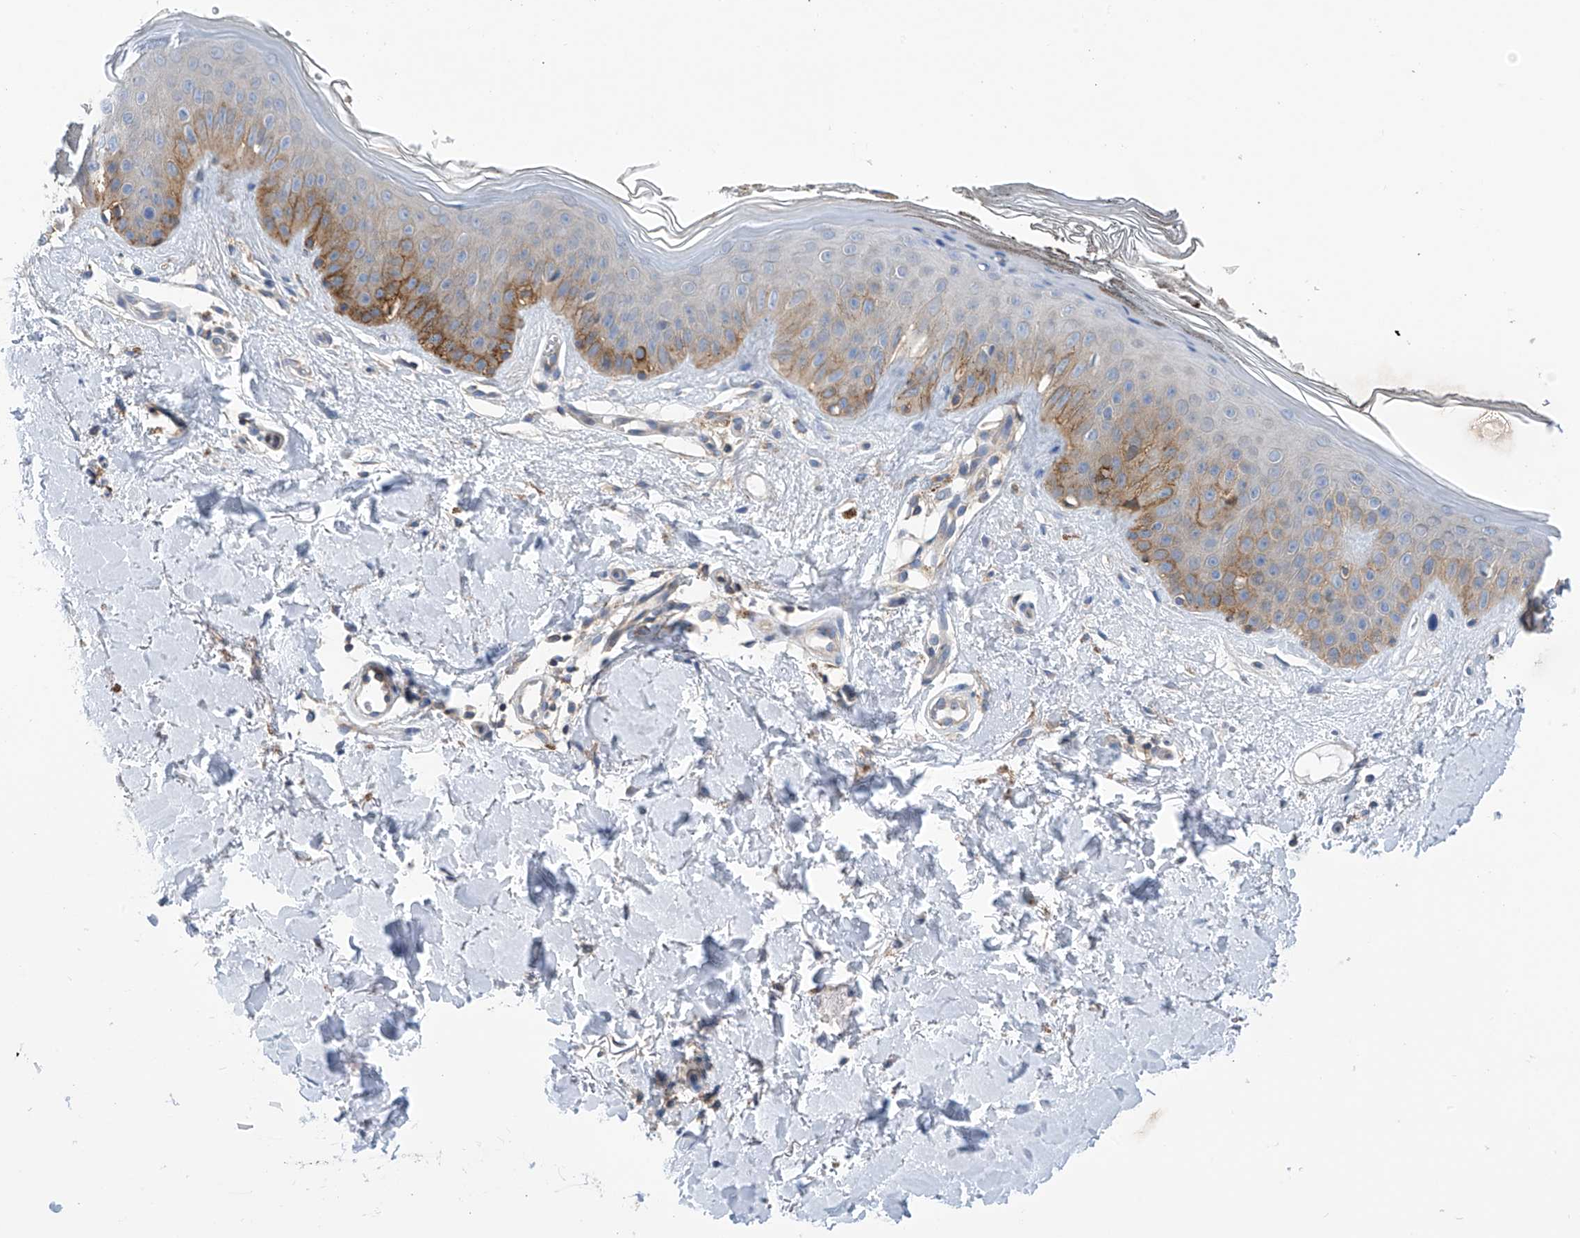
{"staining": {"intensity": "negative", "quantity": "none", "location": "none"}, "tissue": "skin", "cell_type": "Fibroblasts", "image_type": "normal", "snomed": [{"axis": "morphology", "description": "Normal tissue, NOS"}, {"axis": "topography", "description": "Skin"}], "caption": "Protein analysis of benign skin reveals no significant positivity in fibroblasts.", "gene": "P2RX7", "patient": {"sex": "female", "age": 64}}